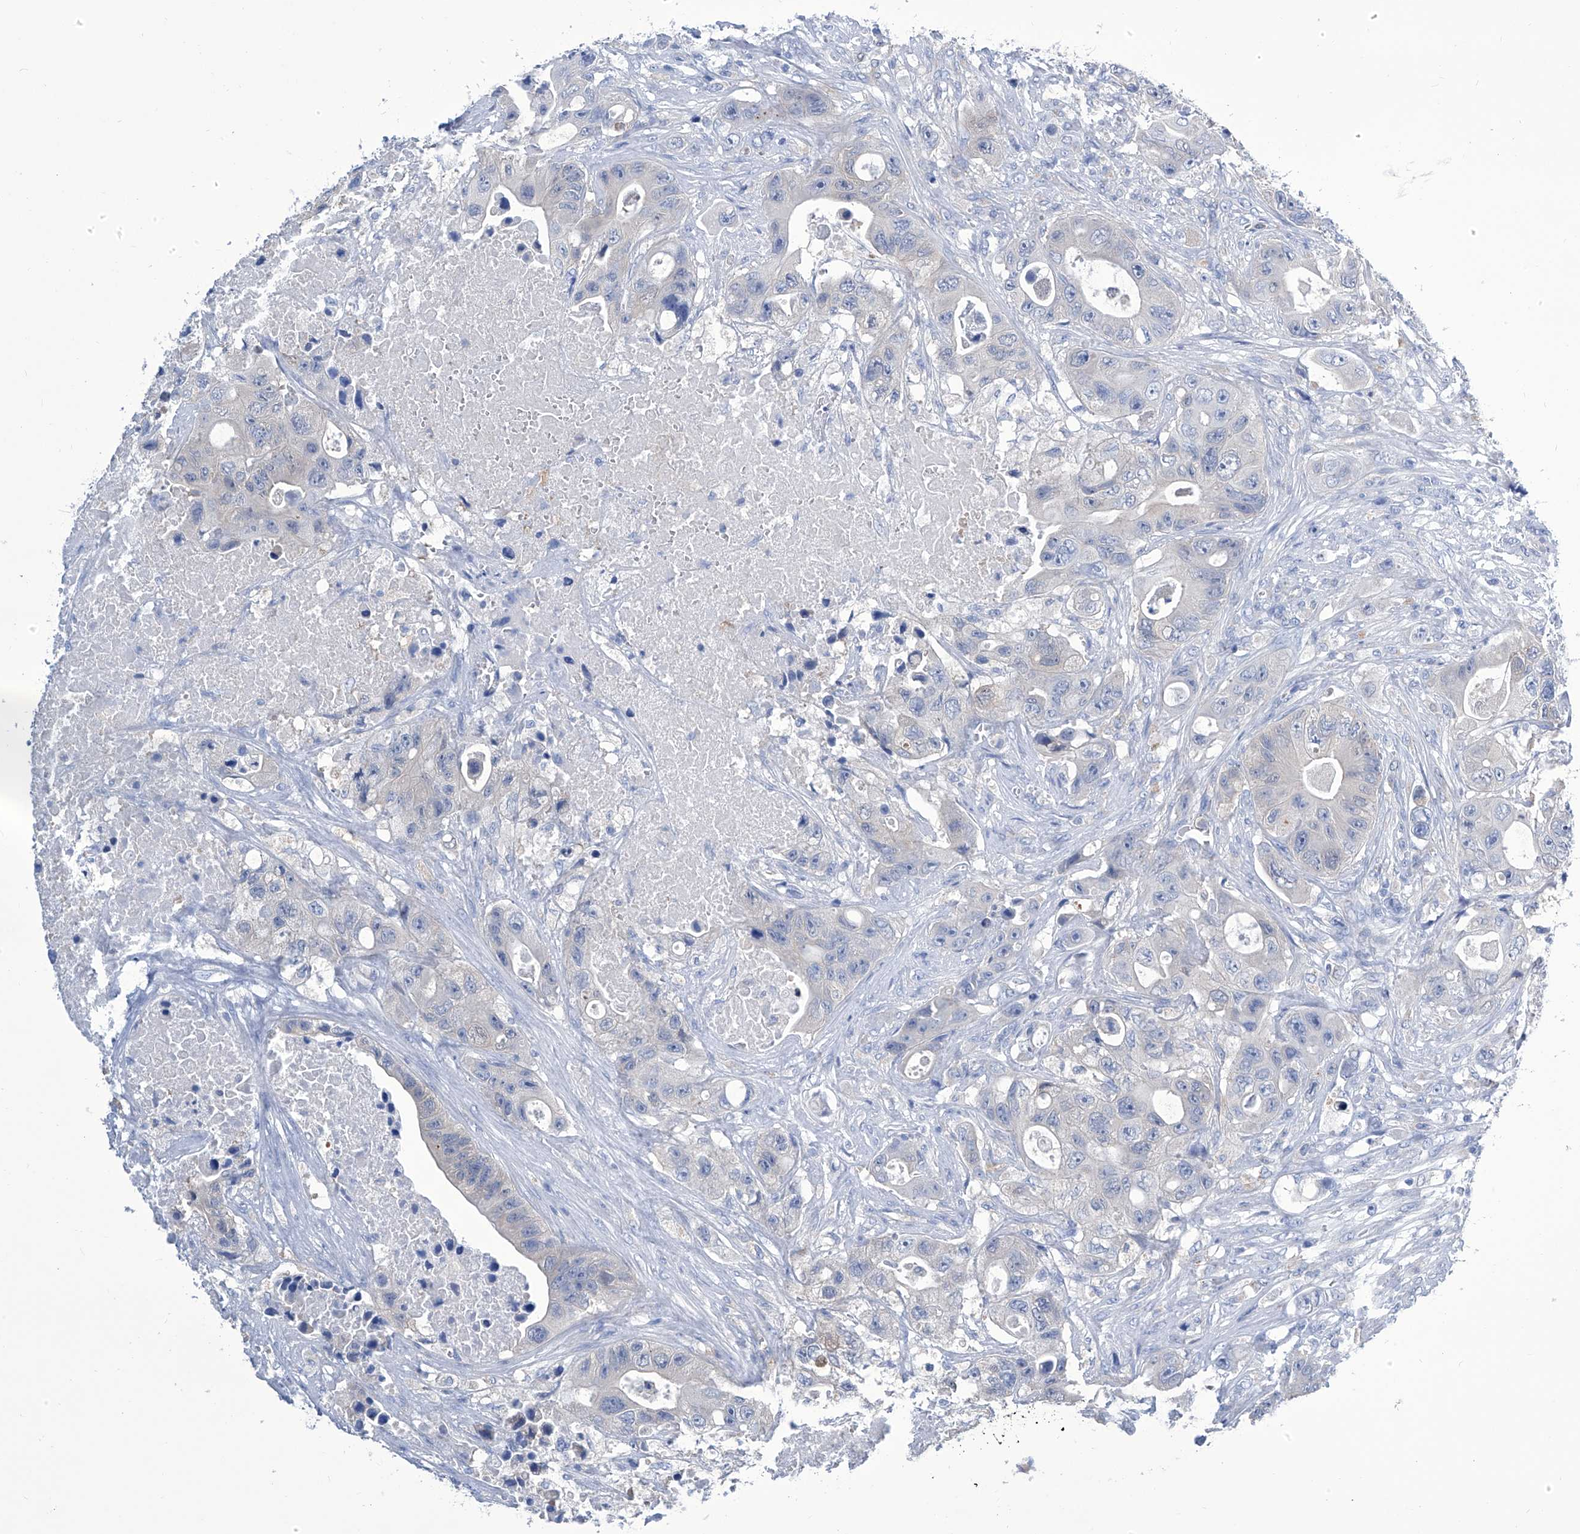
{"staining": {"intensity": "negative", "quantity": "none", "location": "none"}, "tissue": "colorectal cancer", "cell_type": "Tumor cells", "image_type": "cancer", "snomed": [{"axis": "morphology", "description": "Adenocarcinoma, NOS"}, {"axis": "topography", "description": "Colon"}], "caption": "Human colorectal adenocarcinoma stained for a protein using immunohistochemistry reveals no positivity in tumor cells.", "gene": "IMPA2", "patient": {"sex": "female", "age": 46}}